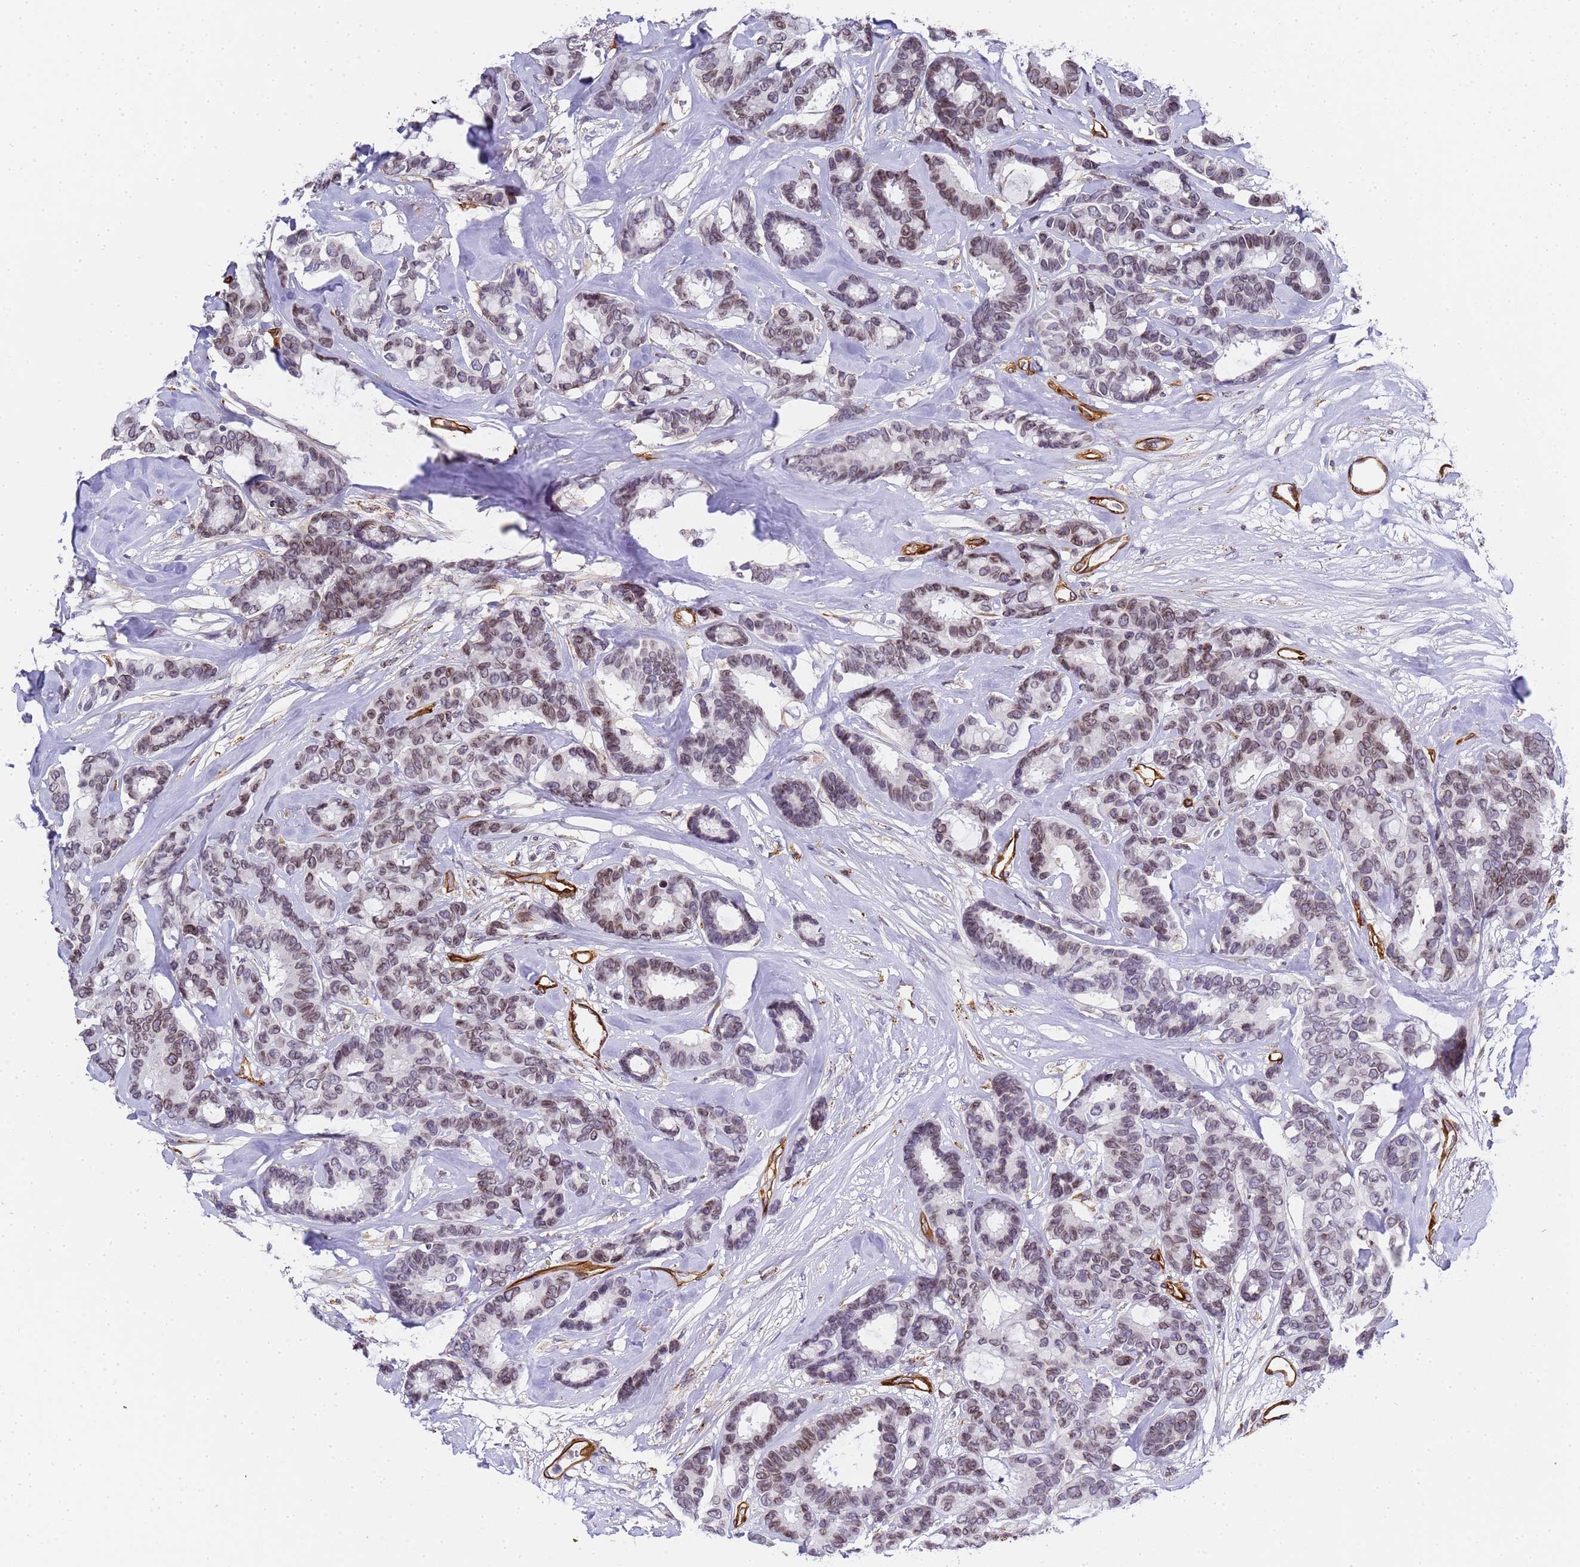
{"staining": {"intensity": "weak", "quantity": "<25%", "location": "nuclear"}, "tissue": "breast cancer", "cell_type": "Tumor cells", "image_type": "cancer", "snomed": [{"axis": "morphology", "description": "Duct carcinoma"}, {"axis": "topography", "description": "Breast"}], "caption": "There is no significant positivity in tumor cells of breast cancer. (DAB (3,3'-diaminobenzidine) immunohistochemistry with hematoxylin counter stain).", "gene": "IGFBP7", "patient": {"sex": "female", "age": 87}}